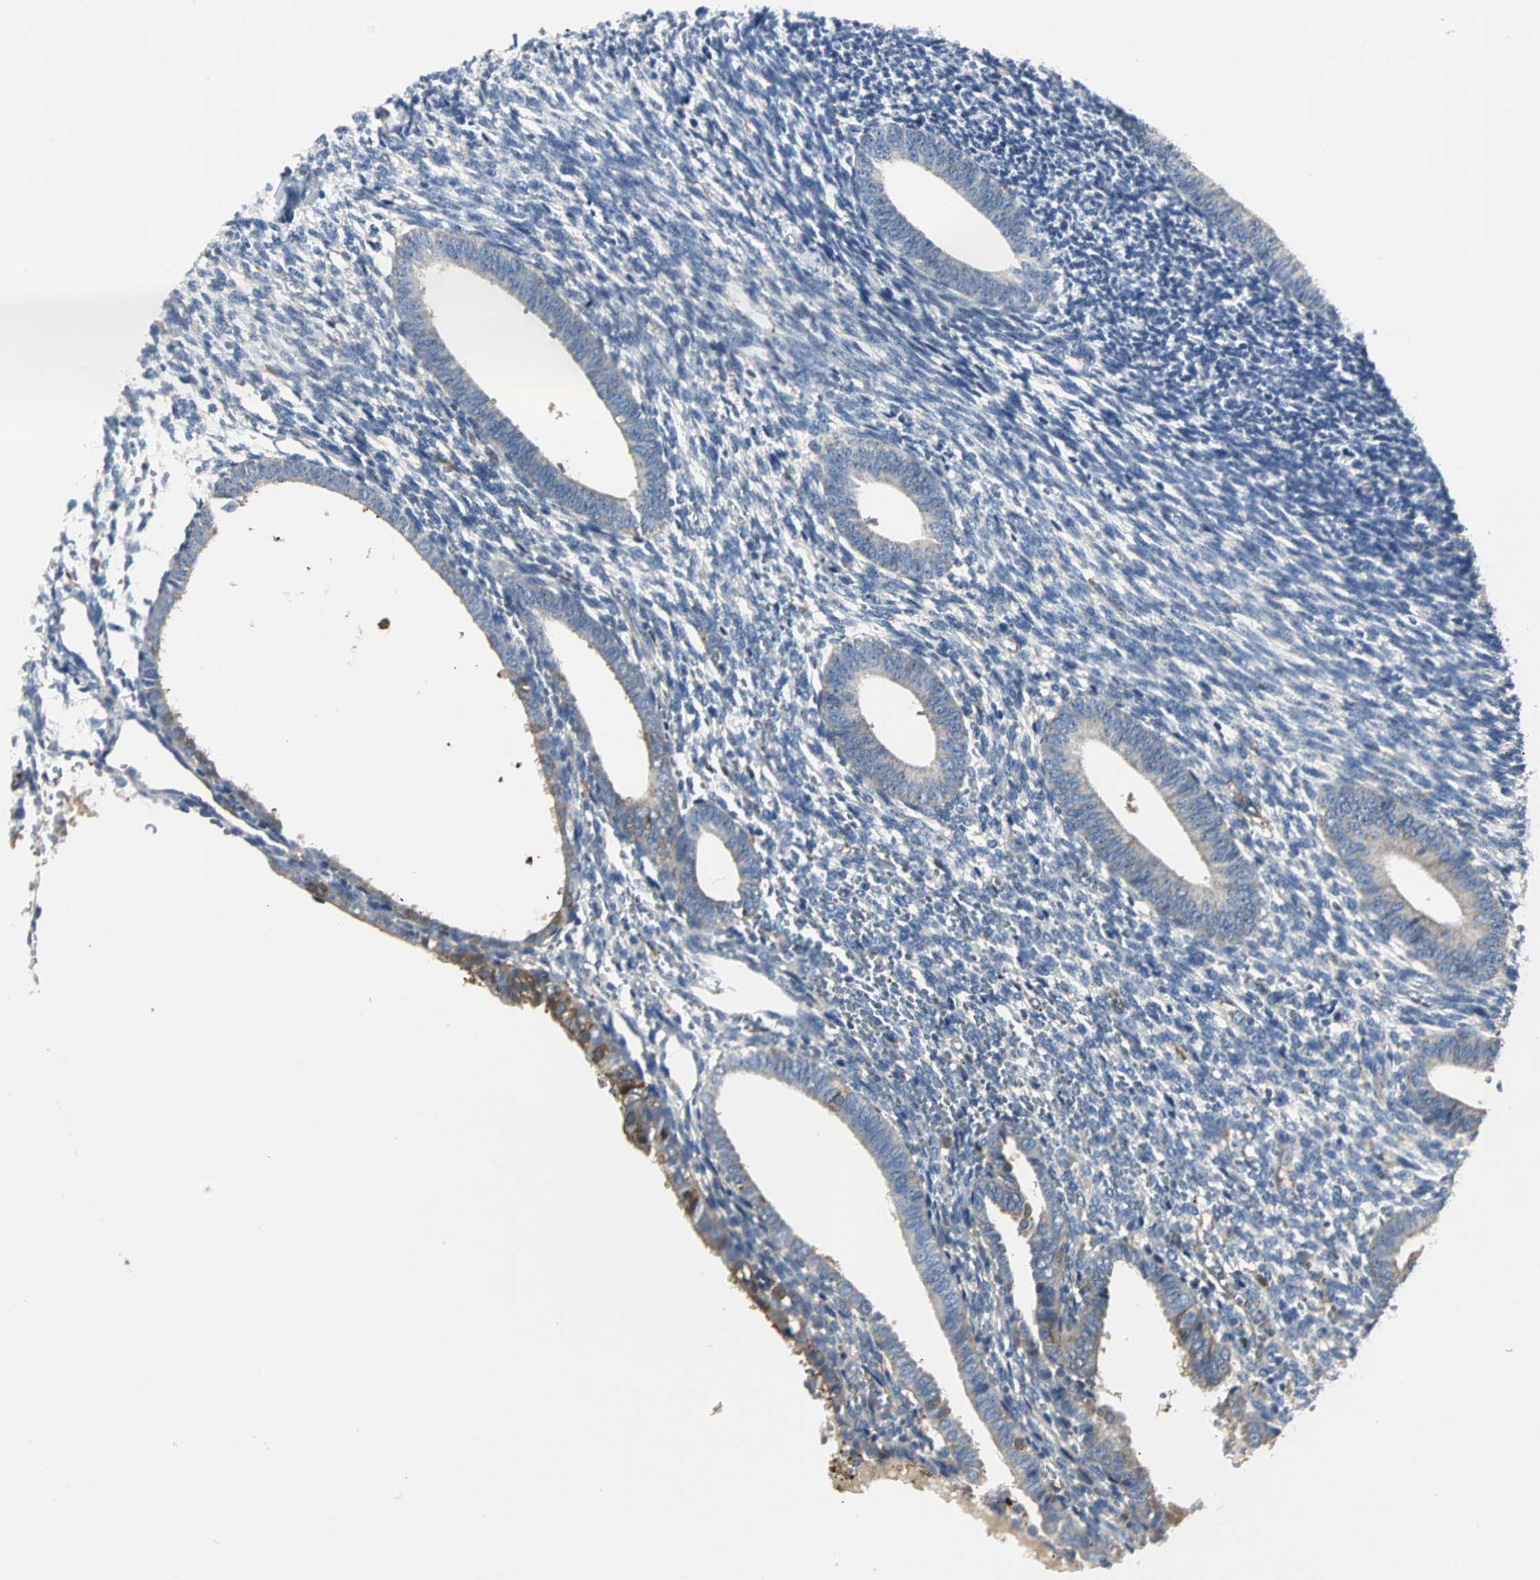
{"staining": {"intensity": "negative", "quantity": "none", "location": "none"}, "tissue": "endometrium", "cell_type": "Cells in endometrial stroma", "image_type": "normal", "snomed": [{"axis": "morphology", "description": "Normal tissue, NOS"}, {"axis": "topography", "description": "Endometrium"}], "caption": "Protein analysis of unremarkable endometrium shows no significant staining in cells in endometrial stroma. (DAB (3,3'-diaminobenzidine) immunohistochemistry visualized using brightfield microscopy, high magnification).", "gene": "CHRNB1", "patient": {"sex": "female", "age": 57}}